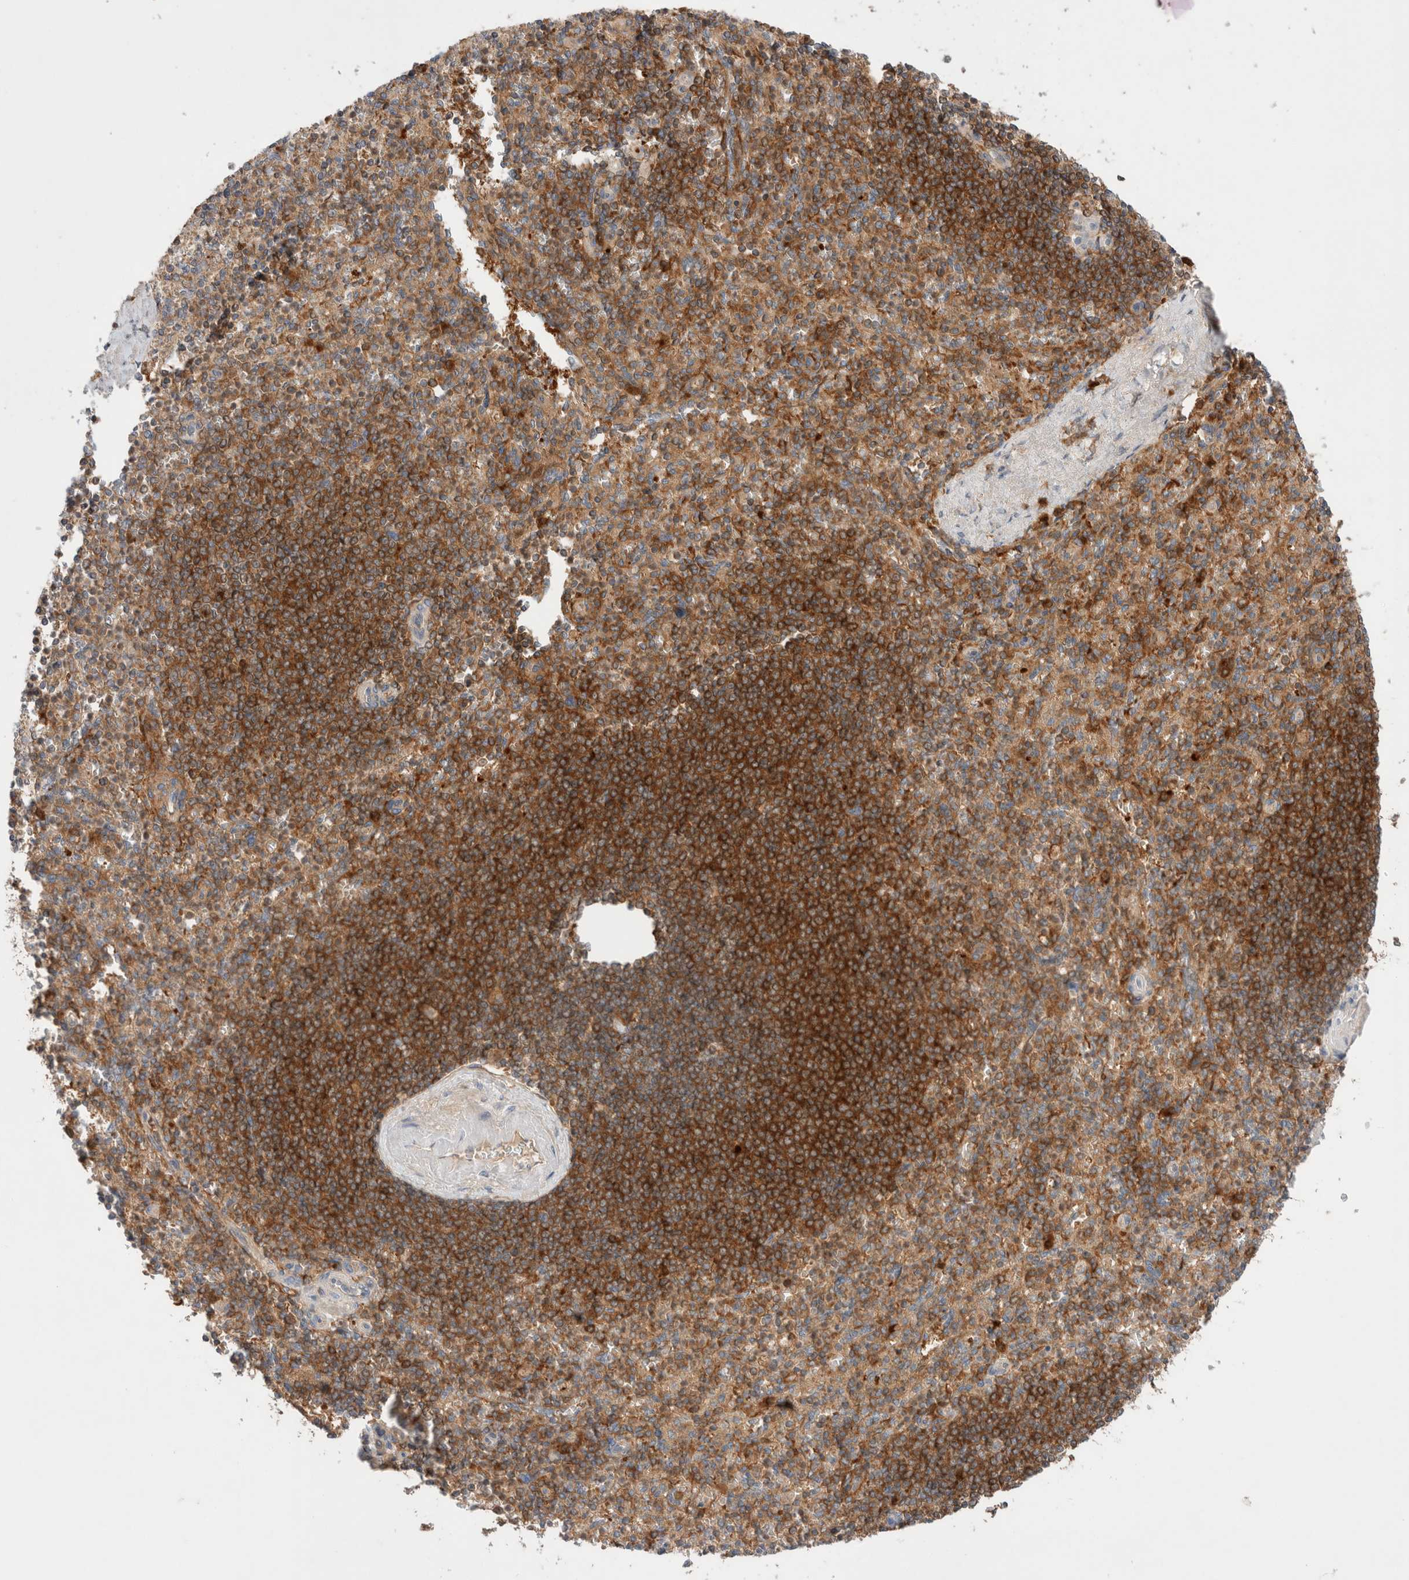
{"staining": {"intensity": "moderate", "quantity": ">75%", "location": "cytoplasmic/membranous"}, "tissue": "spleen", "cell_type": "Cells in red pulp", "image_type": "normal", "snomed": [{"axis": "morphology", "description": "Normal tissue, NOS"}, {"axis": "topography", "description": "Spleen"}], "caption": "This photomicrograph shows unremarkable spleen stained with immunohistochemistry (IHC) to label a protein in brown. The cytoplasmic/membranous of cells in red pulp show moderate positivity for the protein. Nuclei are counter-stained blue.", "gene": "KLHL14", "patient": {"sex": "female", "age": 74}}